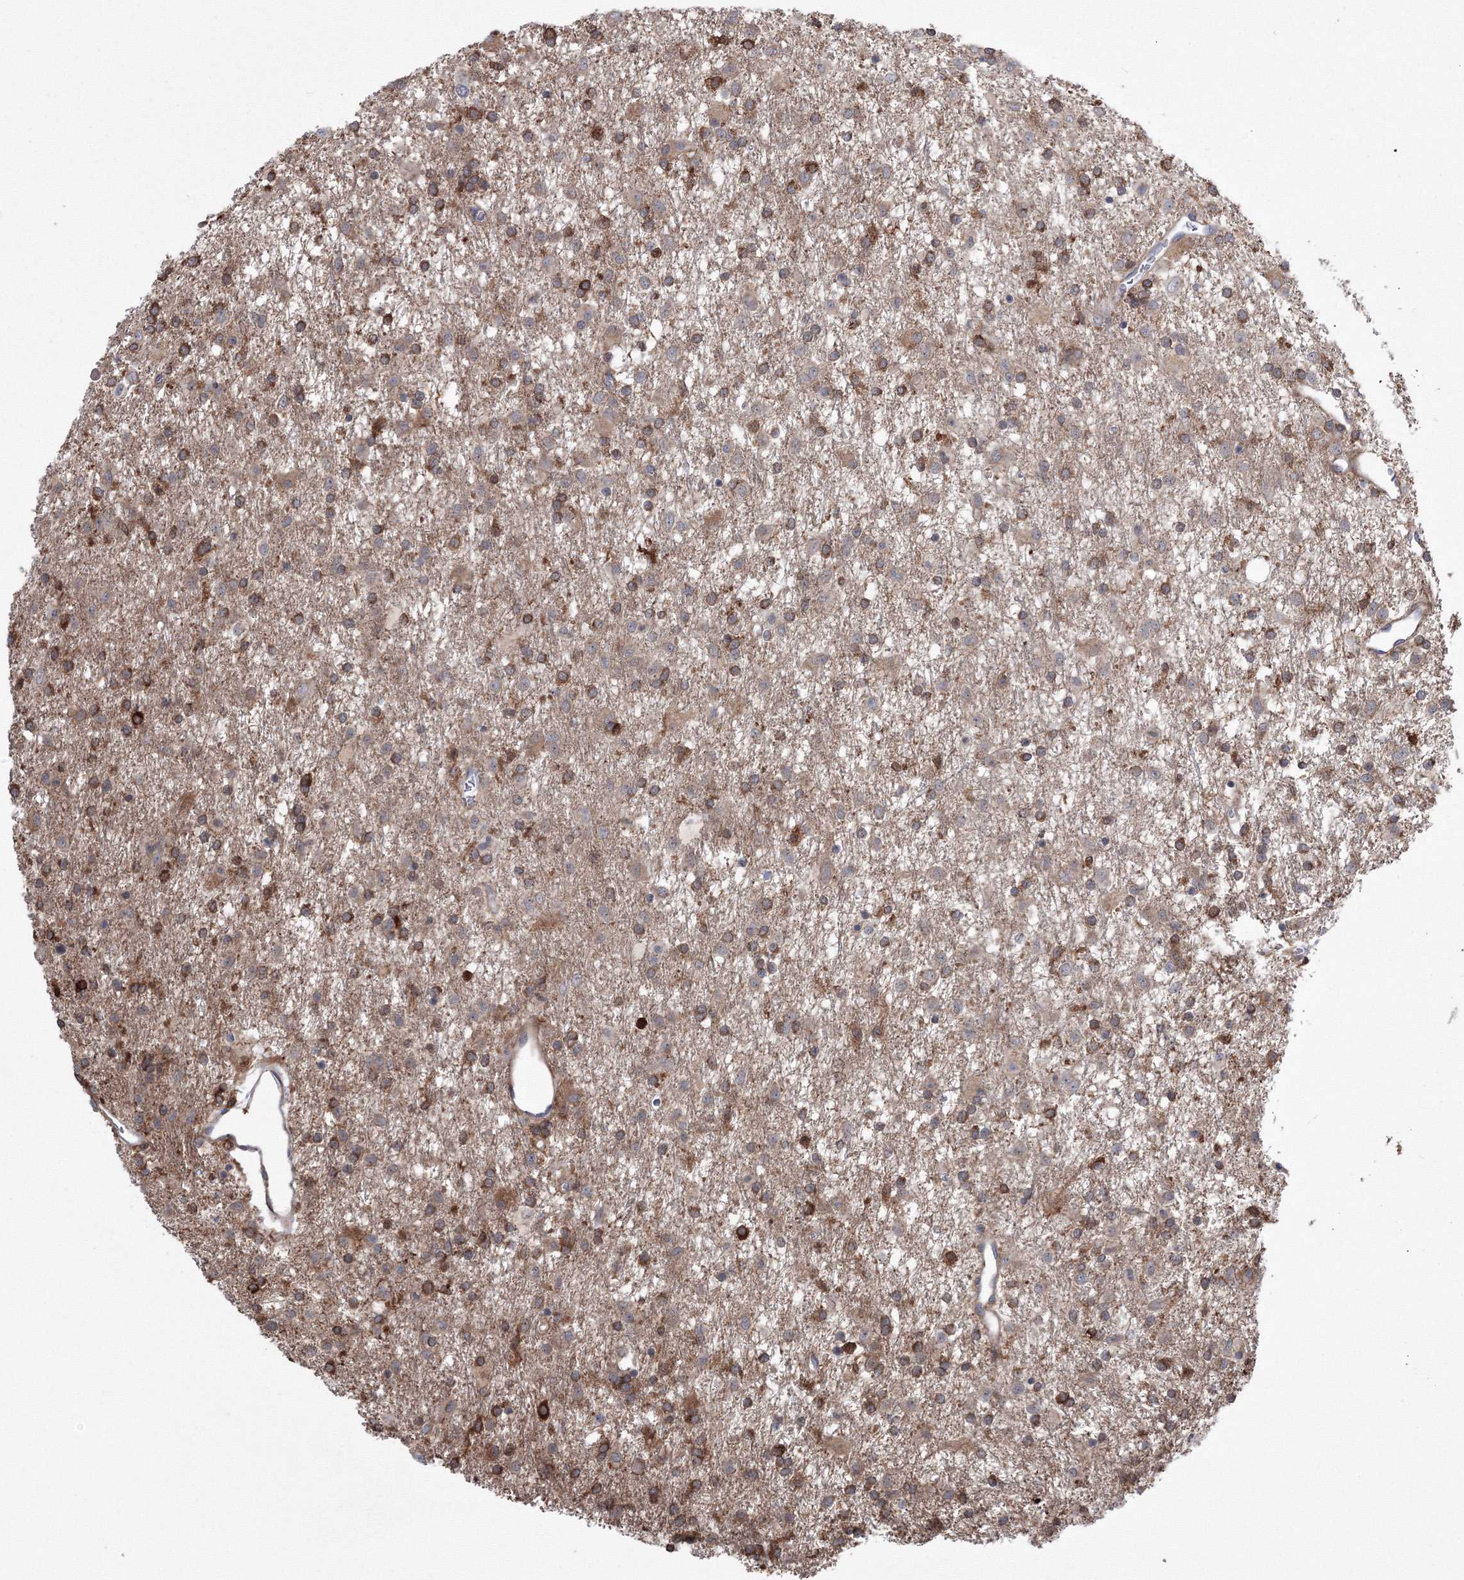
{"staining": {"intensity": "moderate", "quantity": "<25%", "location": "cytoplasmic/membranous"}, "tissue": "glioma", "cell_type": "Tumor cells", "image_type": "cancer", "snomed": [{"axis": "morphology", "description": "Glioma, malignant, Low grade"}, {"axis": "topography", "description": "Brain"}], "caption": "Immunohistochemistry (IHC) staining of malignant low-grade glioma, which reveals low levels of moderate cytoplasmic/membranous positivity in about <25% of tumor cells indicating moderate cytoplasmic/membranous protein expression. The staining was performed using DAB (3,3'-diaminobenzidine) (brown) for protein detection and nuclei were counterstained in hematoxylin (blue).", "gene": "RANBP3L", "patient": {"sex": "male", "age": 65}}